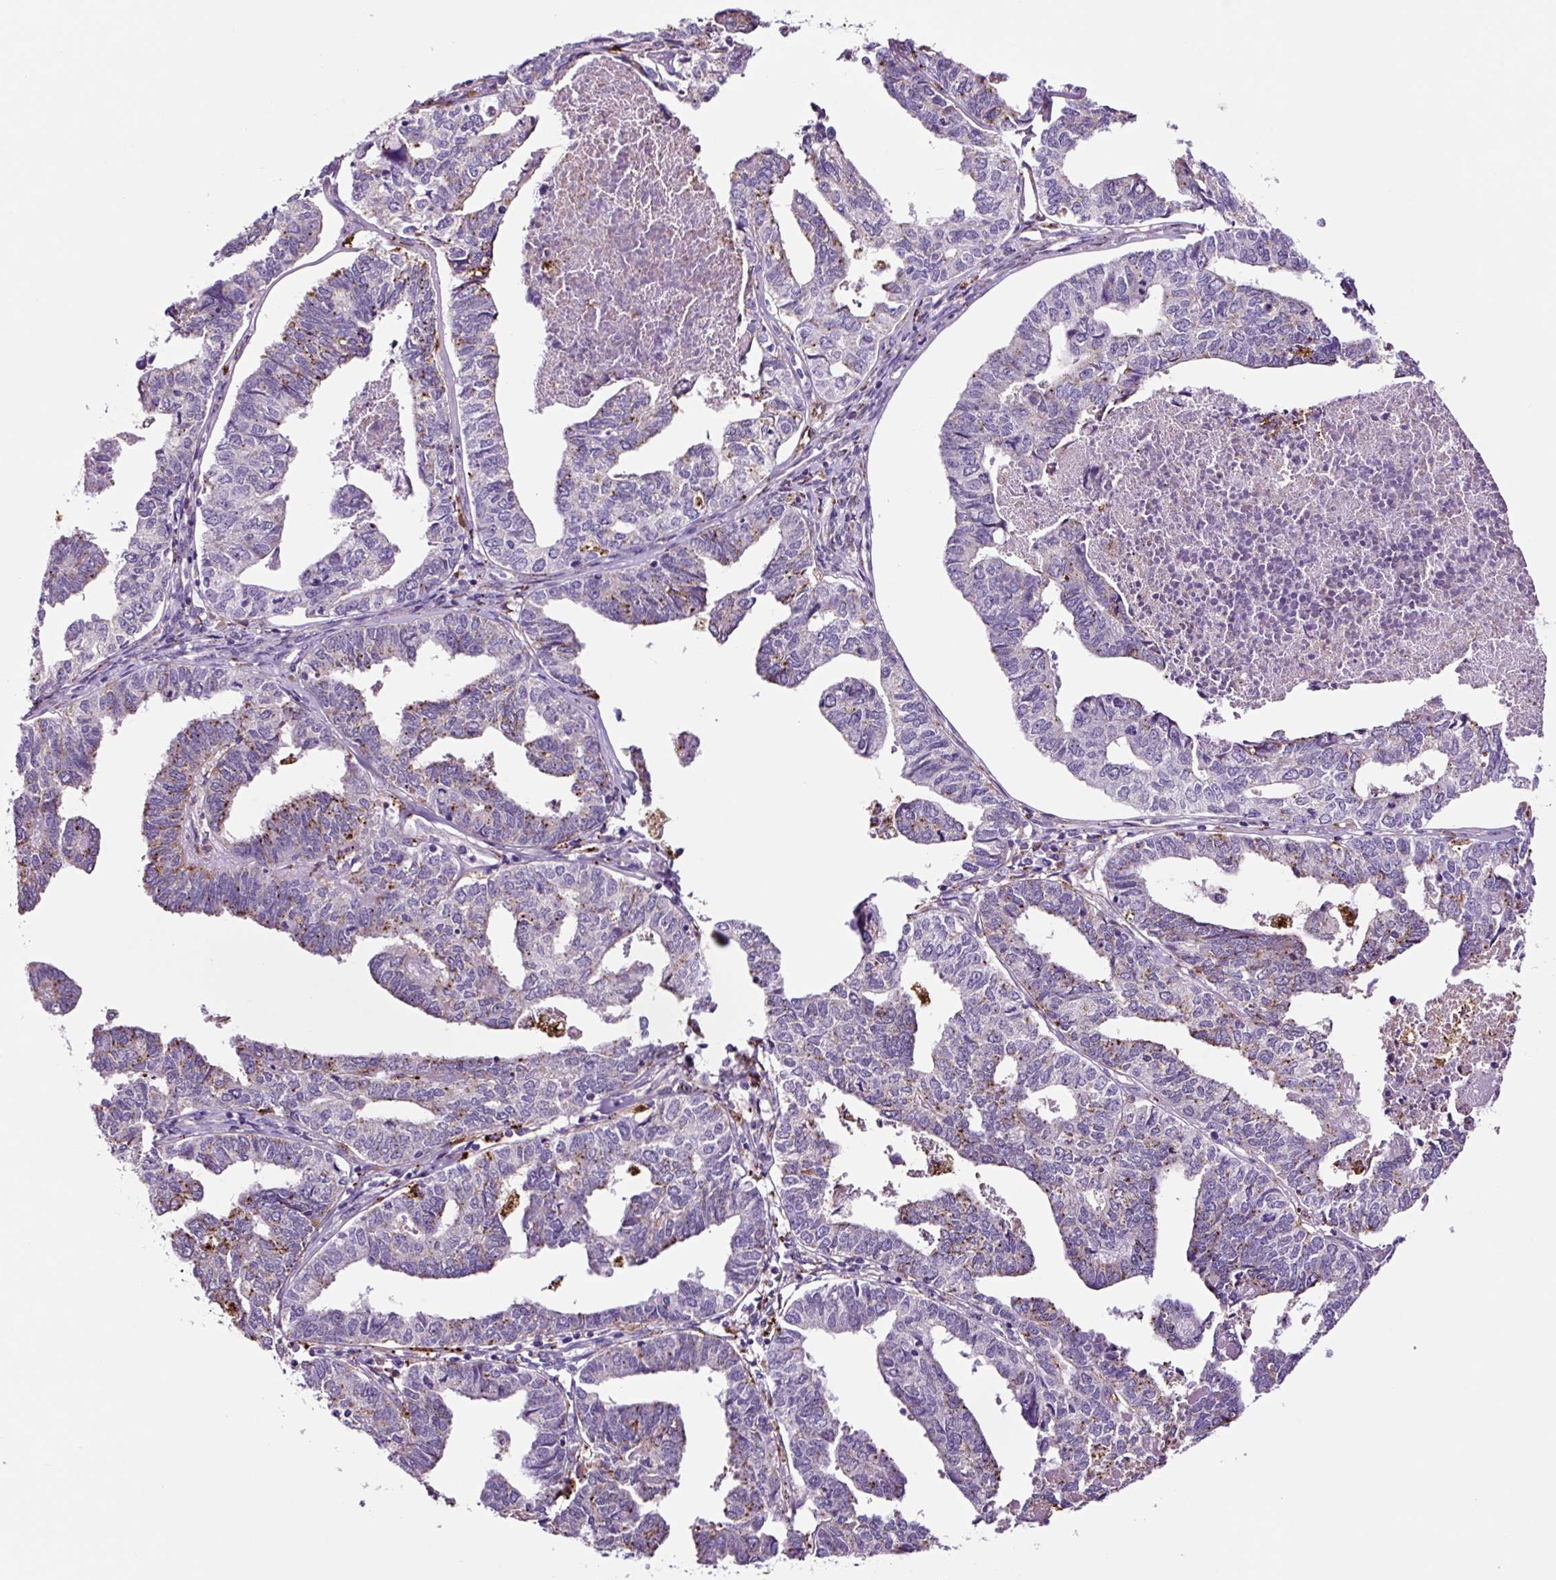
{"staining": {"intensity": "weak", "quantity": "<25%", "location": "cytoplasmic/membranous"}, "tissue": "endometrial cancer", "cell_type": "Tumor cells", "image_type": "cancer", "snomed": [{"axis": "morphology", "description": "Adenocarcinoma, NOS"}, {"axis": "topography", "description": "Endometrium"}], "caption": "Immunohistochemistry of human adenocarcinoma (endometrial) displays no positivity in tumor cells.", "gene": "LCN10", "patient": {"sex": "female", "age": 73}}